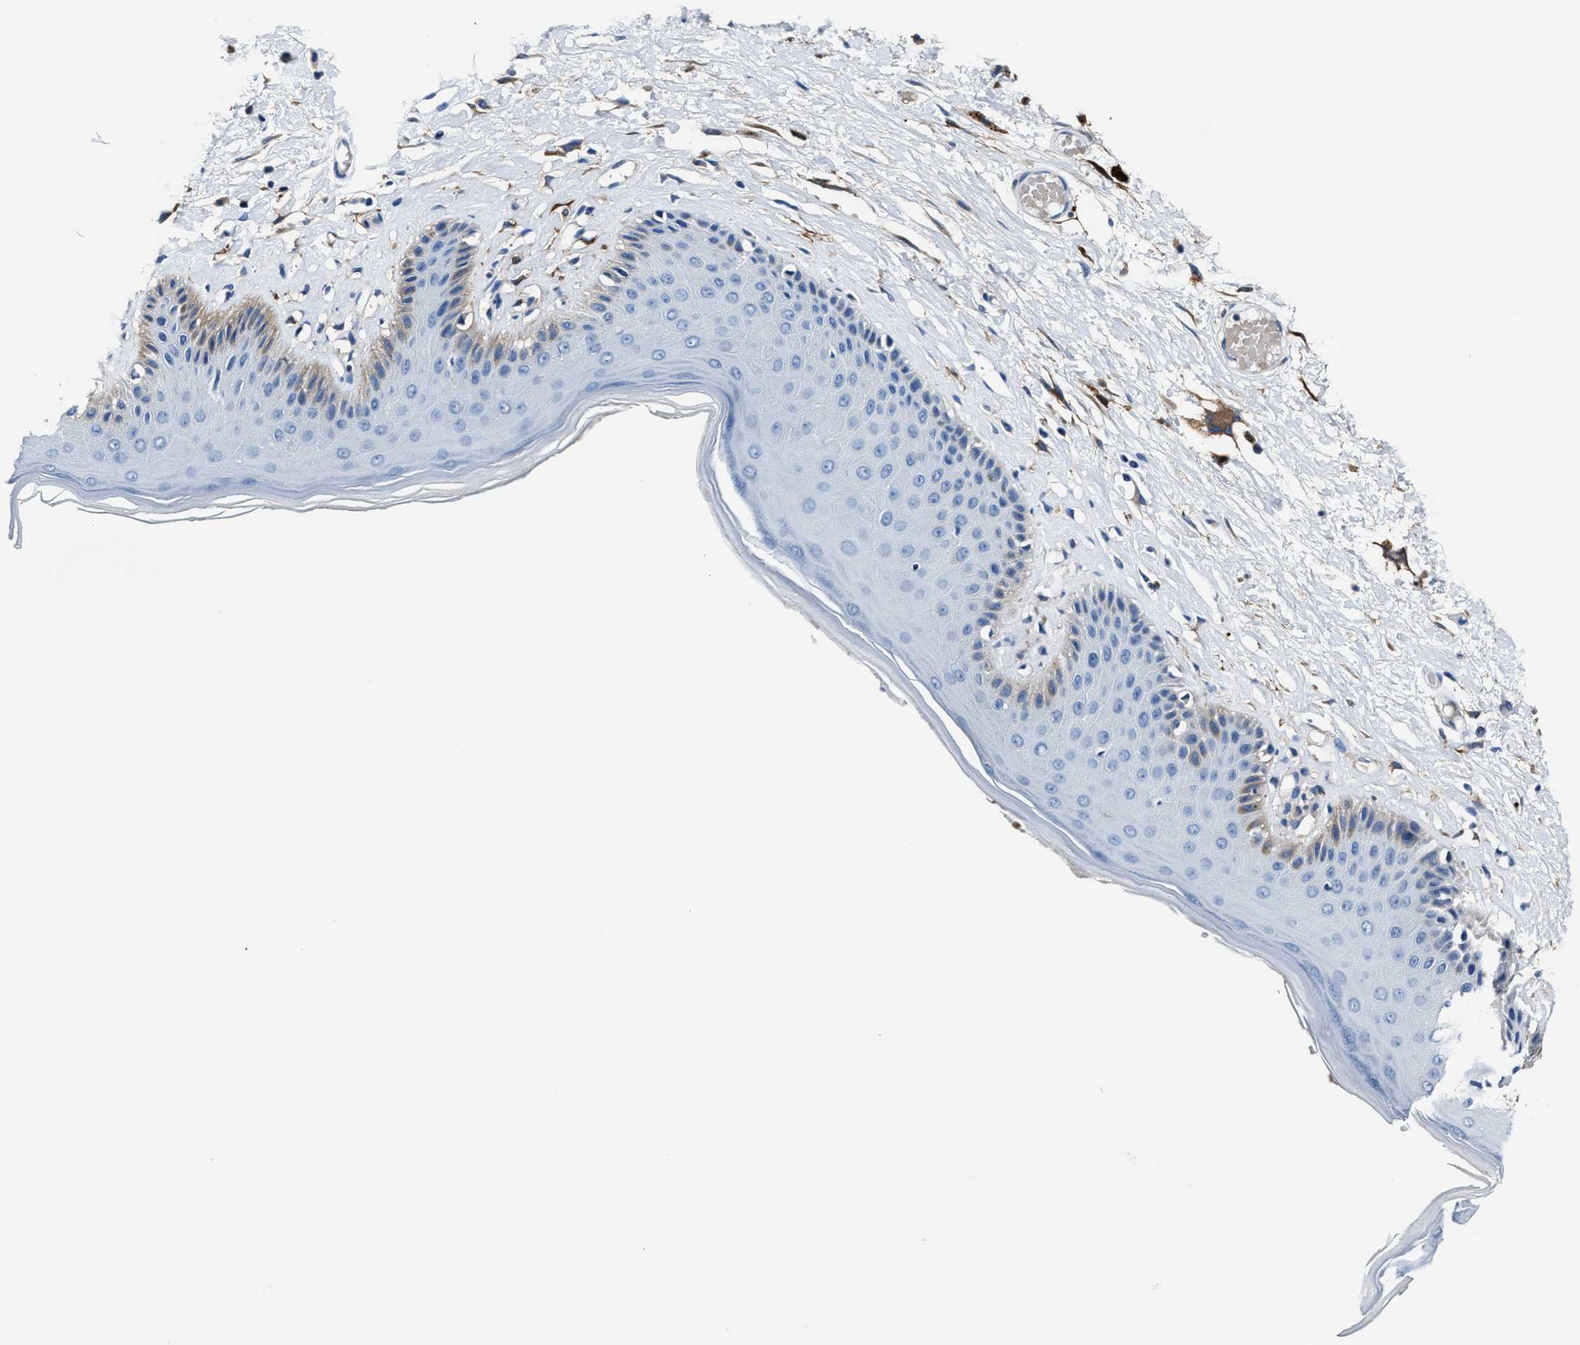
{"staining": {"intensity": "moderate", "quantity": "<25%", "location": "cytoplasmic/membranous"}, "tissue": "skin", "cell_type": "Epidermal cells", "image_type": "normal", "snomed": [{"axis": "morphology", "description": "Normal tissue, NOS"}, {"axis": "topography", "description": "Vulva"}], "caption": "A high-resolution micrograph shows immunohistochemistry staining of normal skin, which reveals moderate cytoplasmic/membranous staining in approximately <25% of epidermal cells.", "gene": "FTL", "patient": {"sex": "female", "age": 73}}